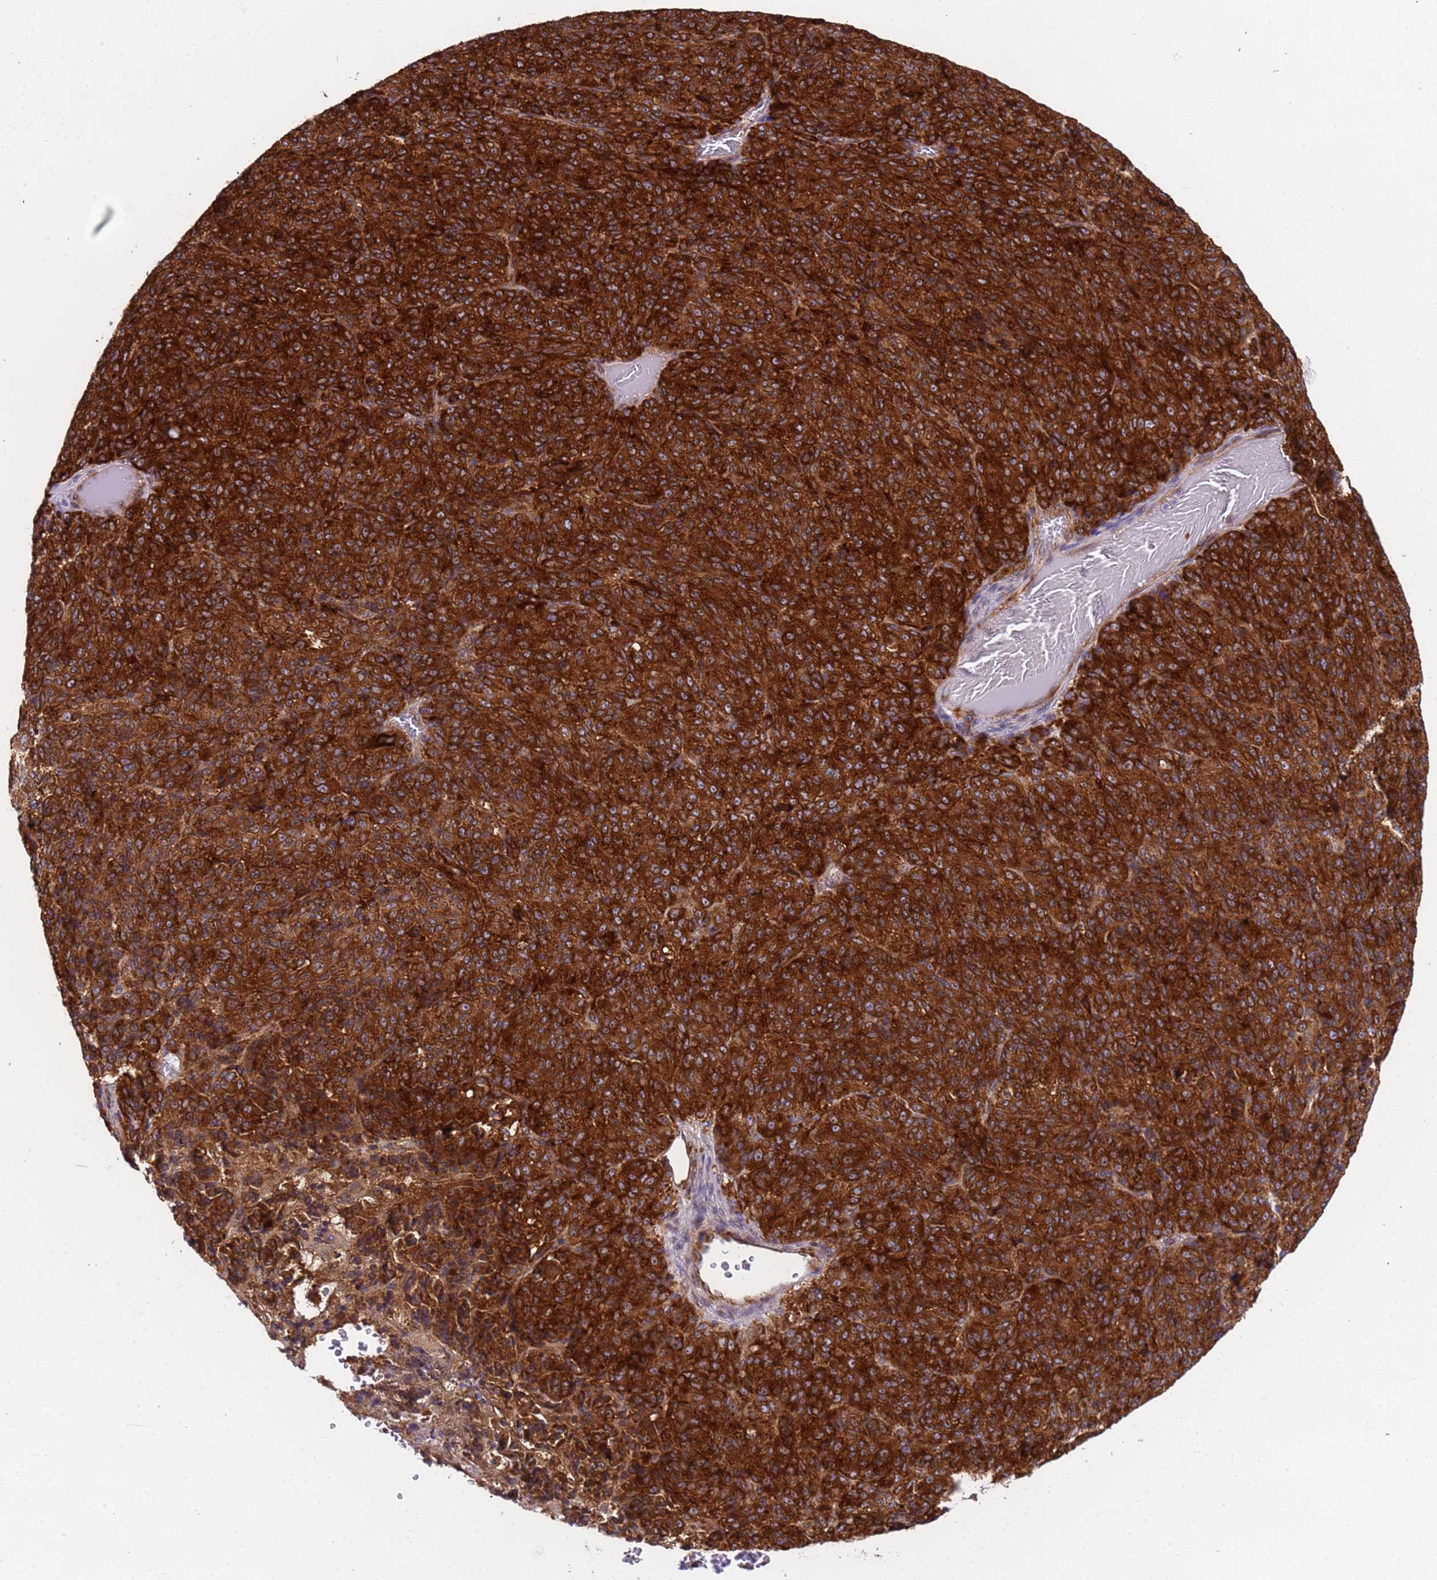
{"staining": {"intensity": "strong", "quantity": ">75%", "location": "cytoplasmic/membranous"}, "tissue": "melanoma", "cell_type": "Tumor cells", "image_type": "cancer", "snomed": [{"axis": "morphology", "description": "Malignant melanoma, Metastatic site"}, {"axis": "topography", "description": "Brain"}], "caption": "Protein analysis of malignant melanoma (metastatic site) tissue demonstrates strong cytoplasmic/membranous staining in about >75% of tumor cells. Ihc stains the protein of interest in brown and the nuclei are stained blue.", "gene": "RPL36", "patient": {"sex": "female", "age": 56}}